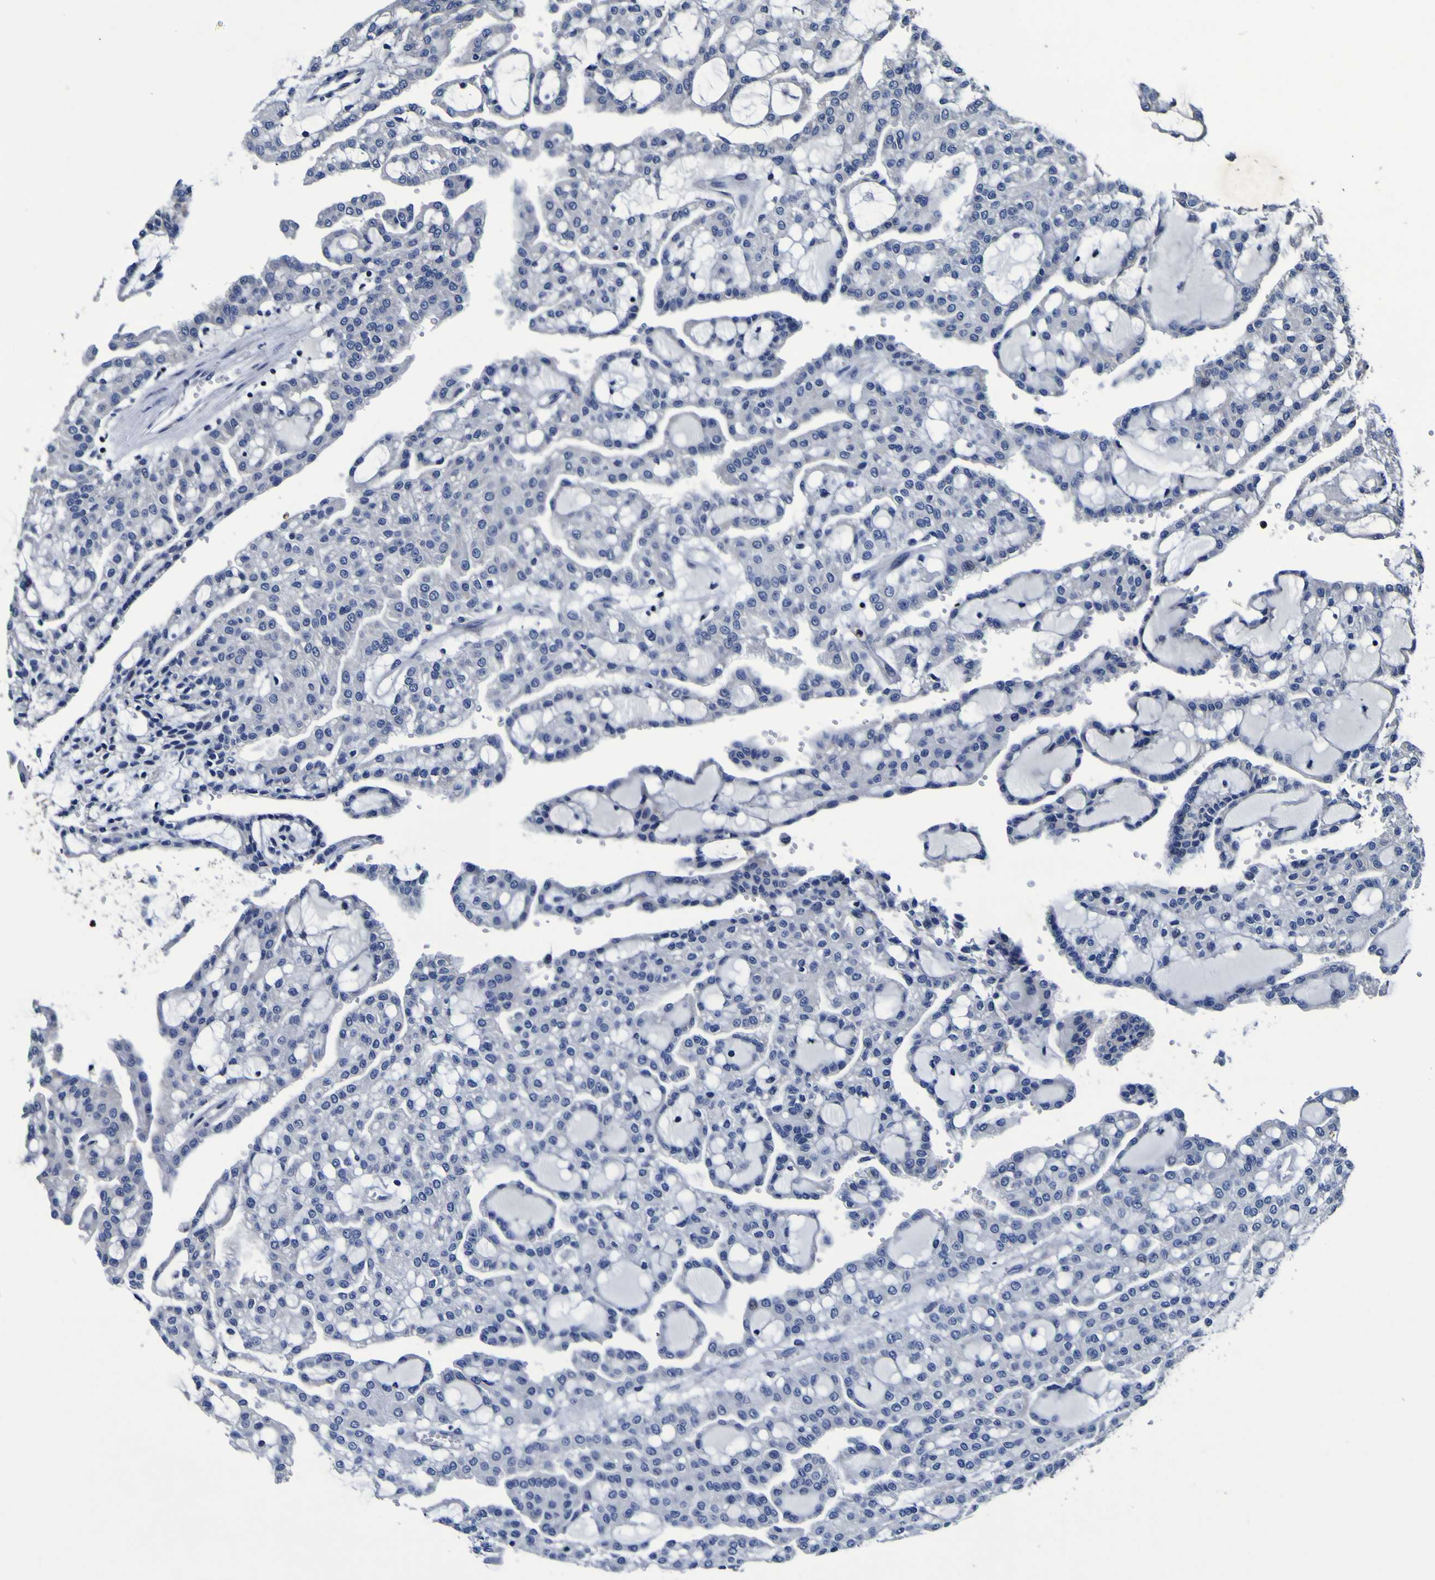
{"staining": {"intensity": "negative", "quantity": "none", "location": "none"}, "tissue": "renal cancer", "cell_type": "Tumor cells", "image_type": "cancer", "snomed": [{"axis": "morphology", "description": "Adenocarcinoma, NOS"}, {"axis": "topography", "description": "Kidney"}], "caption": "High power microscopy photomicrograph of an immunohistochemistry (IHC) histopathology image of renal cancer, revealing no significant expression in tumor cells. (Immunohistochemistry, brightfield microscopy, high magnification).", "gene": "PANK4", "patient": {"sex": "male", "age": 63}}